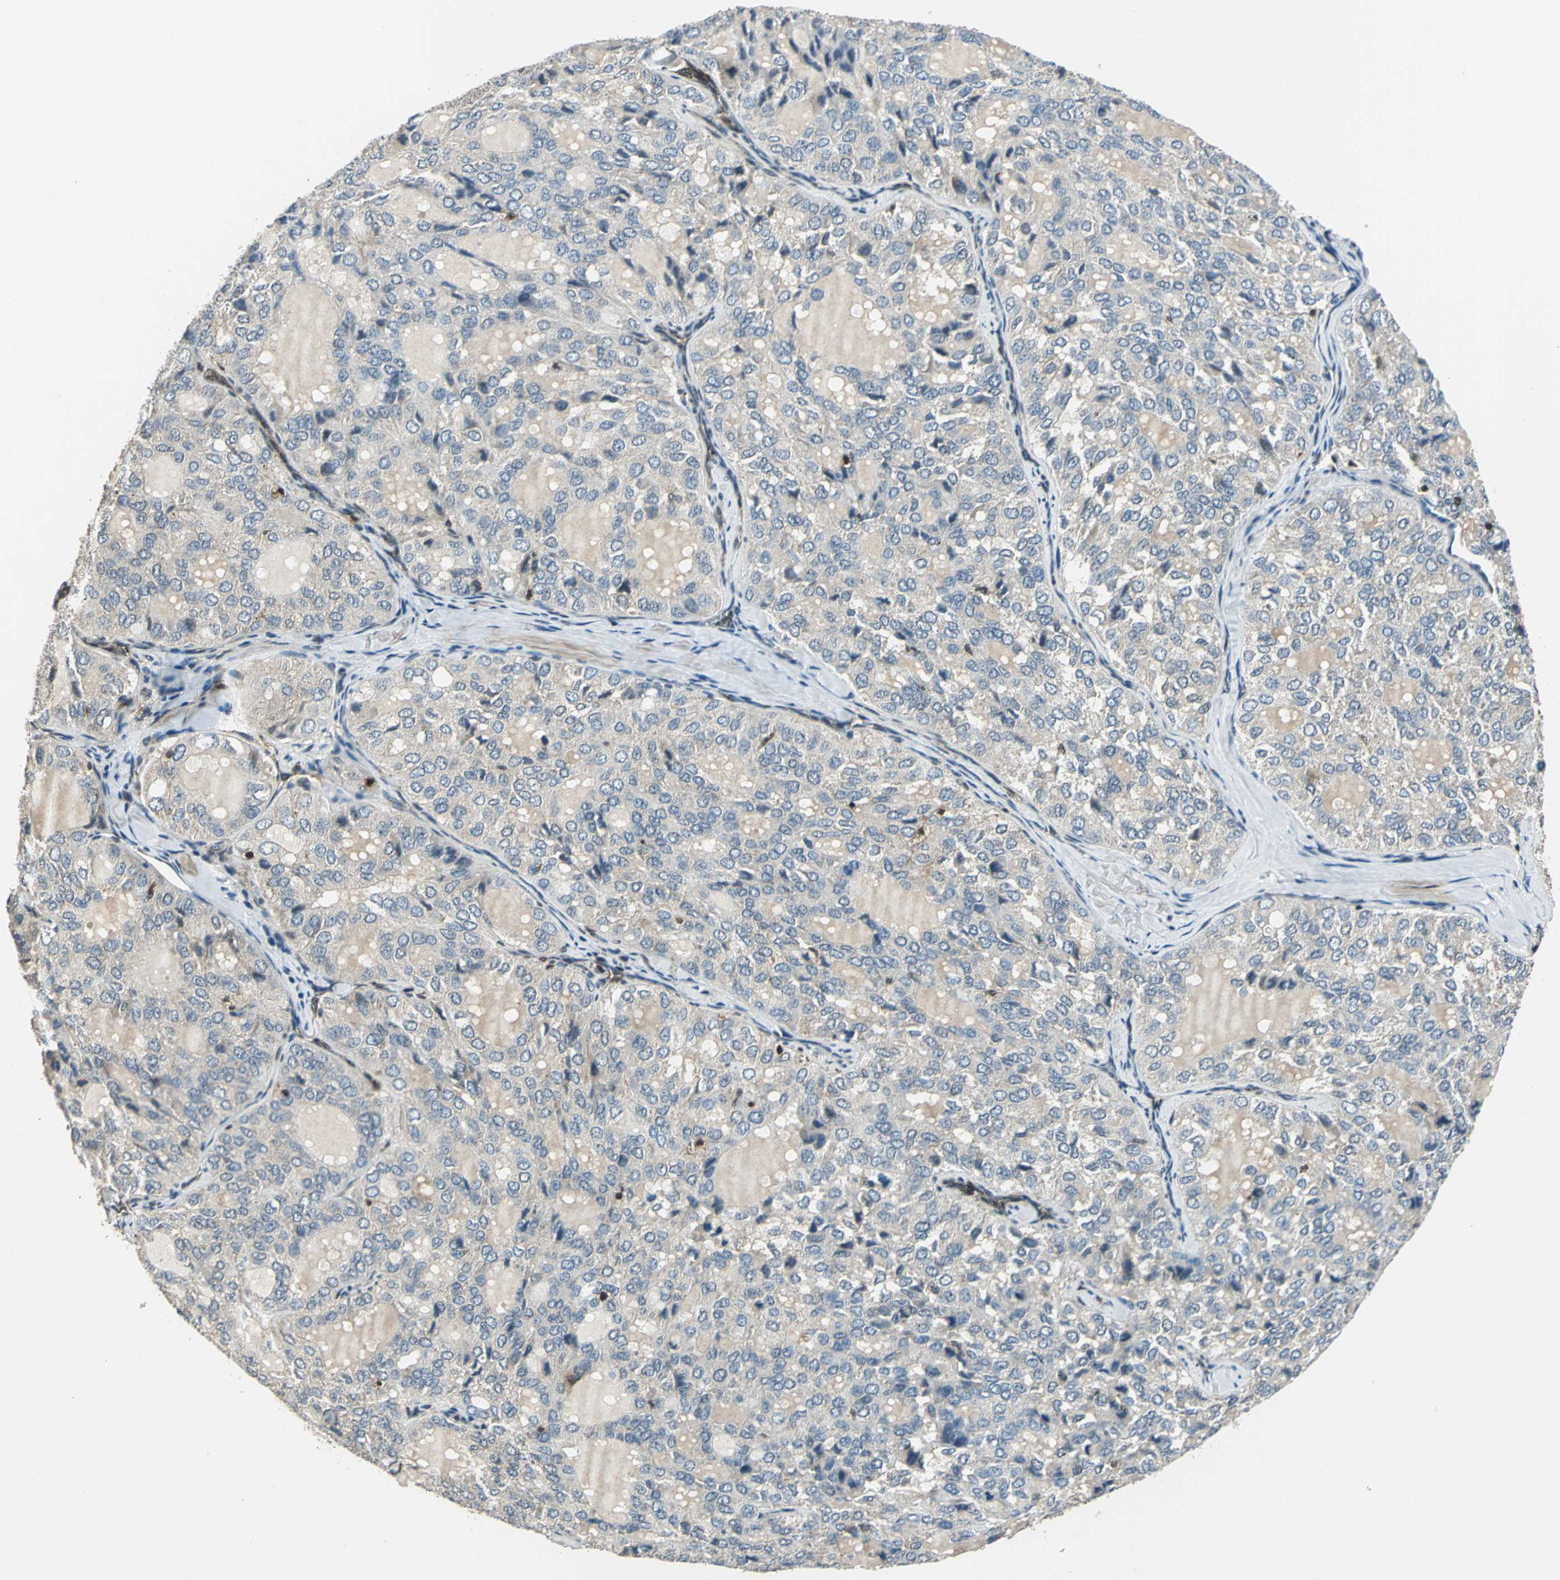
{"staining": {"intensity": "weak", "quantity": ">75%", "location": "cytoplasmic/membranous"}, "tissue": "thyroid cancer", "cell_type": "Tumor cells", "image_type": "cancer", "snomed": [{"axis": "morphology", "description": "Follicular adenoma carcinoma, NOS"}, {"axis": "topography", "description": "Thyroid gland"}], "caption": "Brown immunohistochemical staining in human thyroid cancer (follicular adenoma carcinoma) shows weak cytoplasmic/membranous staining in about >75% of tumor cells.", "gene": "NUDT2", "patient": {"sex": "male", "age": 75}}